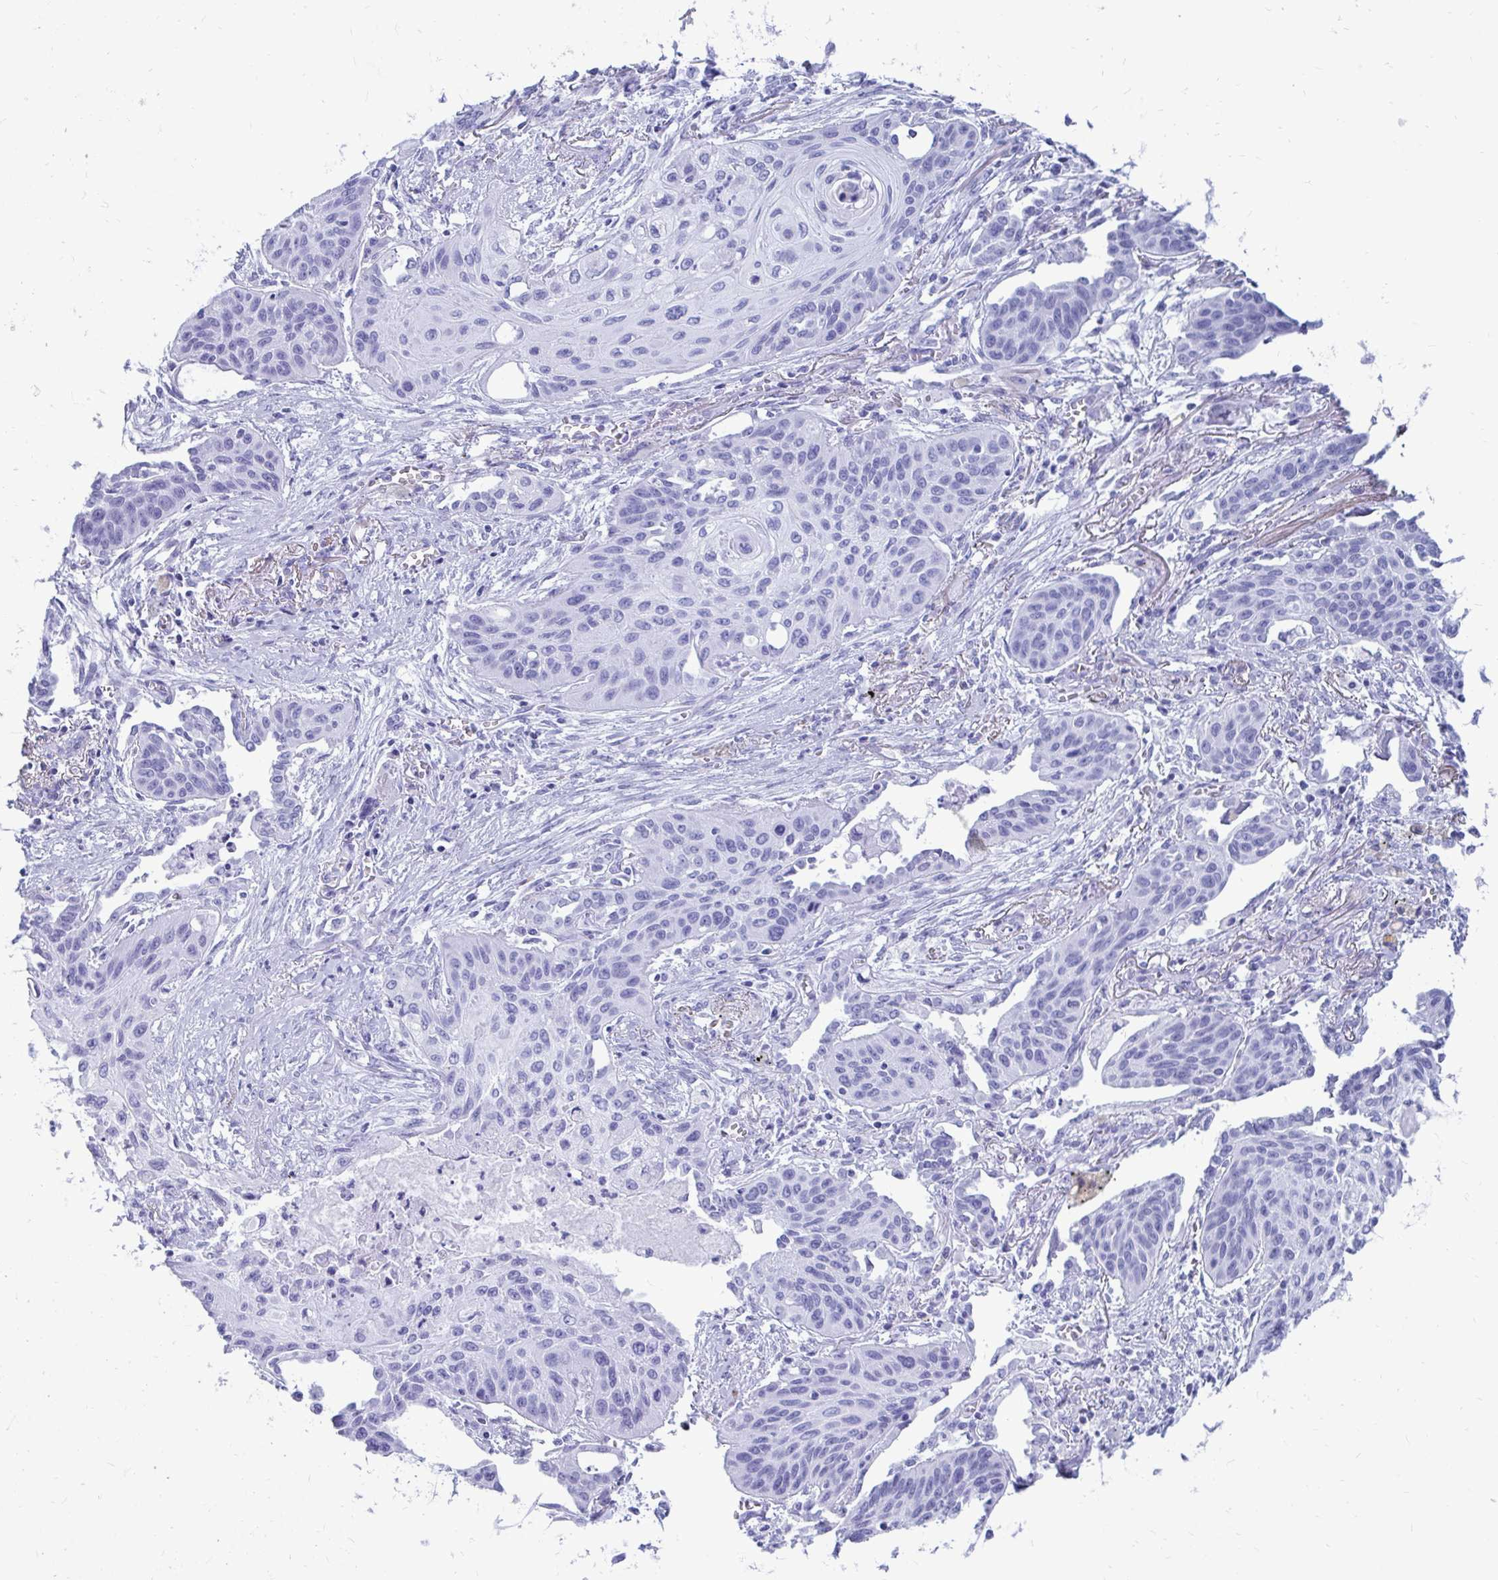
{"staining": {"intensity": "negative", "quantity": "none", "location": "none"}, "tissue": "lung cancer", "cell_type": "Tumor cells", "image_type": "cancer", "snomed": [{"axis": "morphology", "description": "Squamous cell carcinoma, NOS"}, {"axis": "topography", "description": "Lung"}], "caption": "Human squamous cell carcinoma (lung) stained for a protein using immunohistochemistry shows no expression in tumor cells.", "gene": "OR10R2", "patient": {"sex": "male", "age": 71}}